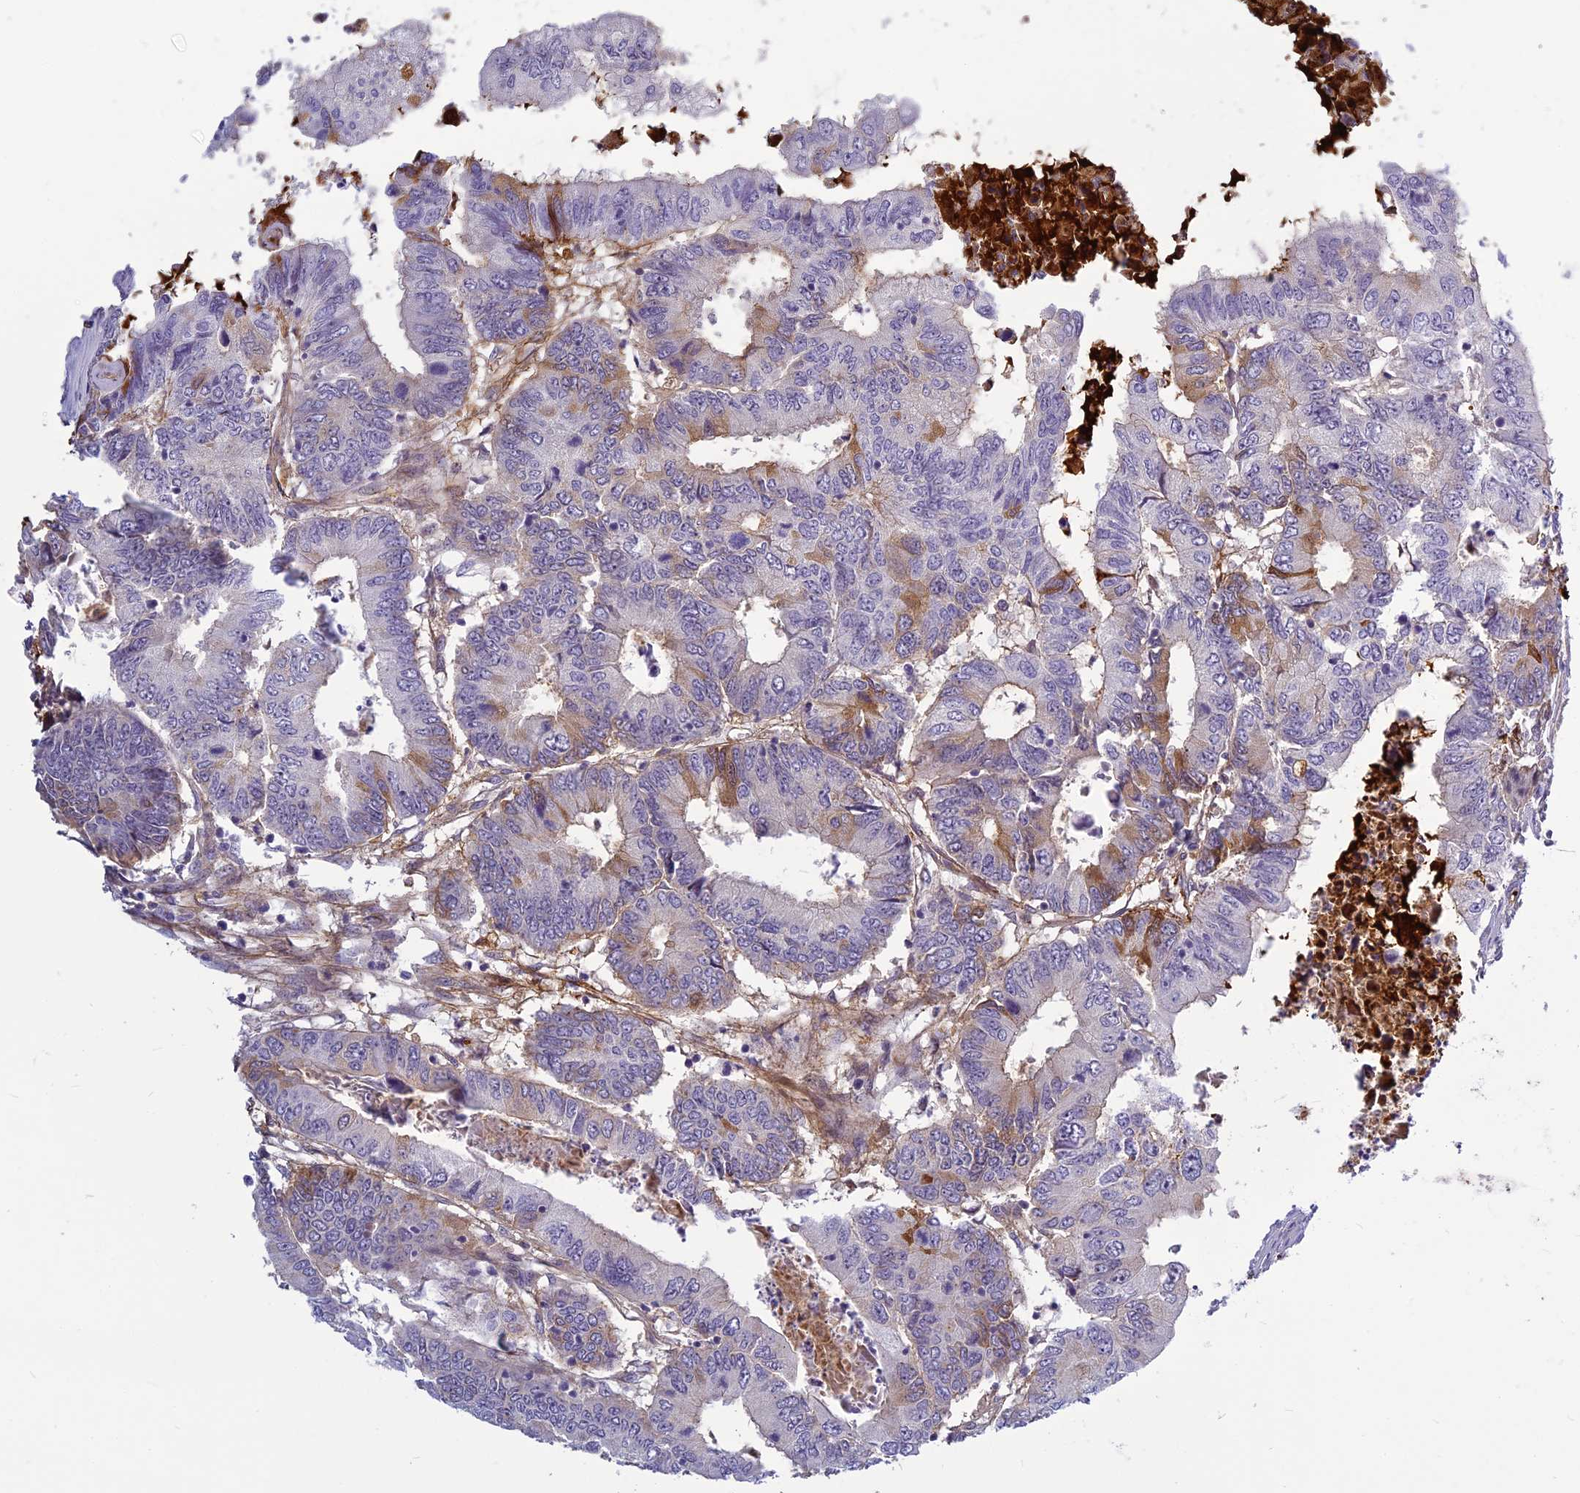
{"staining": {"intensity": "moderate", "quantity": "<25%", "location": "cytoplasmic/membranous"}, "tissue": "colorectal cancer", "cell_type": "Tumor cells", "image_type": "cancer", "snomed": [{"axis": "morphology", "description": "Adenocarcinoma, NOS"}, {"axis": "topography", "description": "Colon"}], "caption": "This photomicrograph demonstrates colorectal cancer (adenocarcinoma) stained with immunohistochemistry to label a protein in brown. The cytoplasmic/membranous of tumor cells show moderate positivity for the protein. Nuclei are counter-stained blue.", "gene": "CLEC11A", "patient": {"sex": "male", "age": 85}}